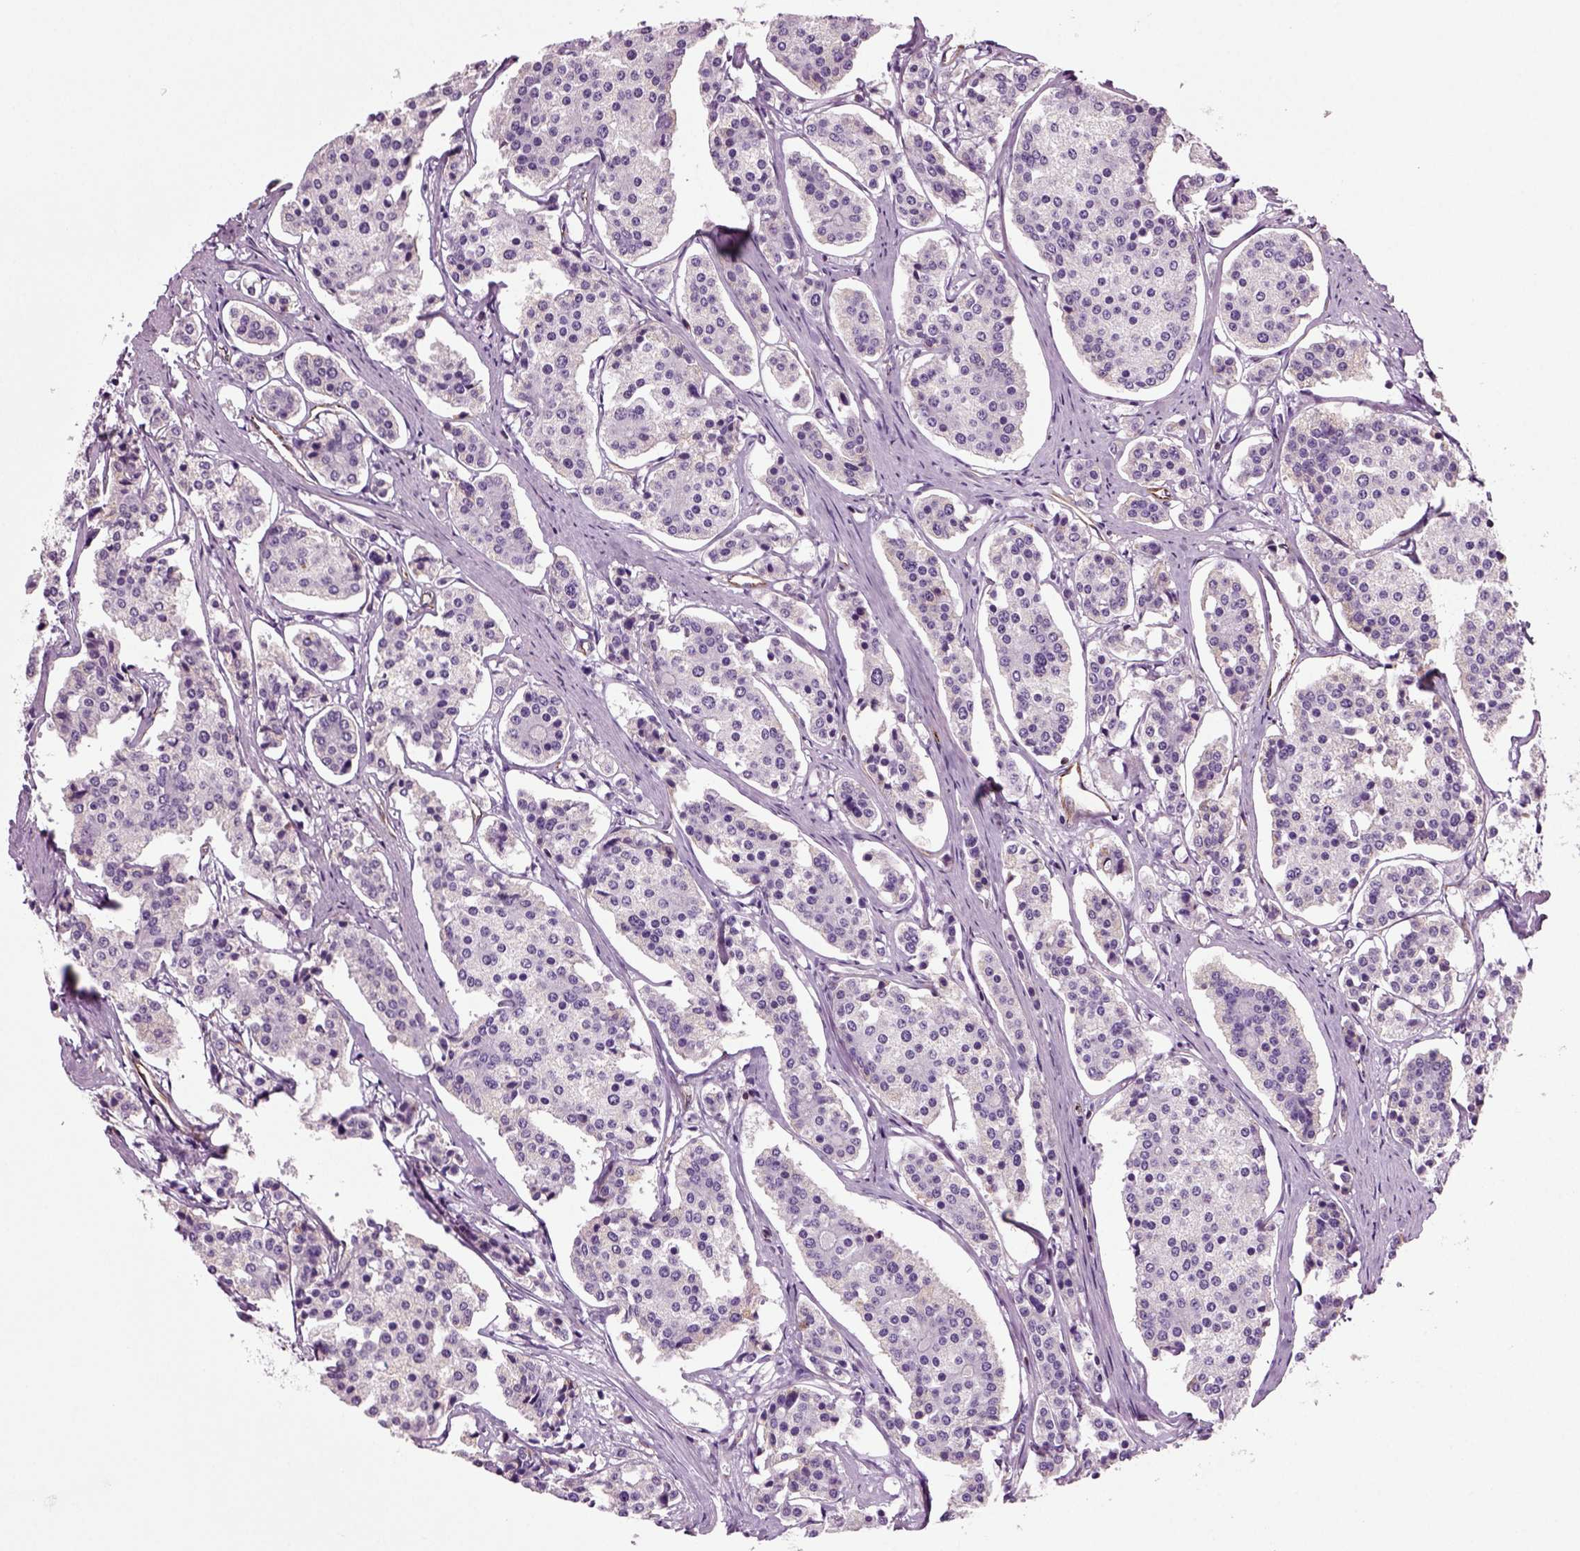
{"staining": {"intensity": "negative", "quantity": "none", "location": "none"}, "tissue": "carcinoid", "cell_type": "Tumor cells", "image_type": "cancer", "snomed": [{"axis": "morphology", "description": "Carcinoid, malignant, NOS"}, {"axis": "topography", "description": "Small intestine"}], "caption": "Carcinoid (malignant) stained for a protein using immunohistochemistry (IHC) exhibits no expression tumor cells.", "gene": "ACER3", "patient": {"sex": "female", "age": 65}}